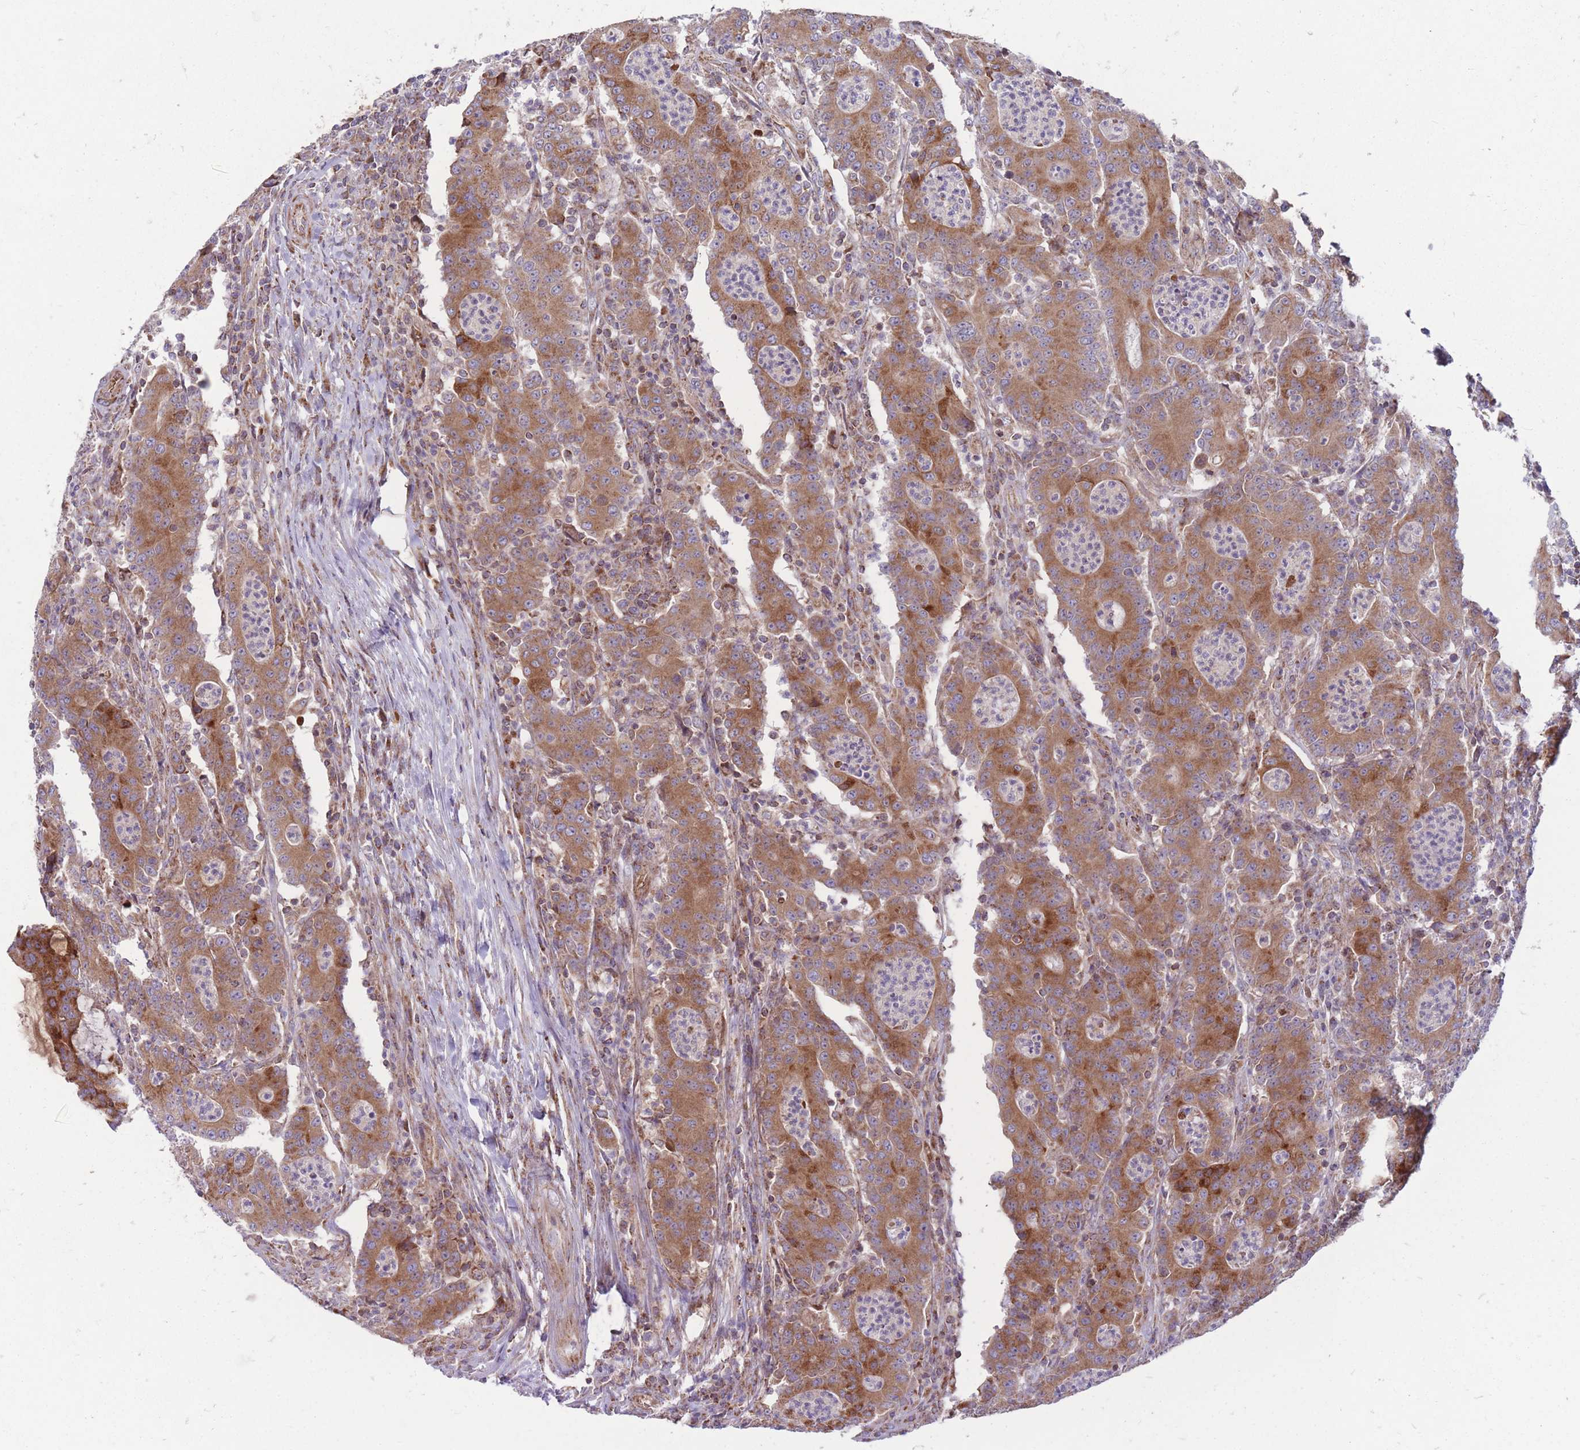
{"staining": {"intensity": "moderate", "quantity": ">75%", "location": "cytoplasmic/membranous"}, "tissue": "colorectal cancer", "cell_type": "Tumor cells", "image_type": "cancer", "snomed": [{"axis": "morphology", "description": "Adenocarcinoma, NOS"}, {"axis": "topography", "description": "Colon"}], "caption": "Protein staining by immunohistochemistry exhibits moderate cytoplasmic/membranous staining in about >75% of tumor cells in adenocarcinoma (colorectal).", "gene": "ANKRD10", "patient": {"sex": "male", "age": 83}}